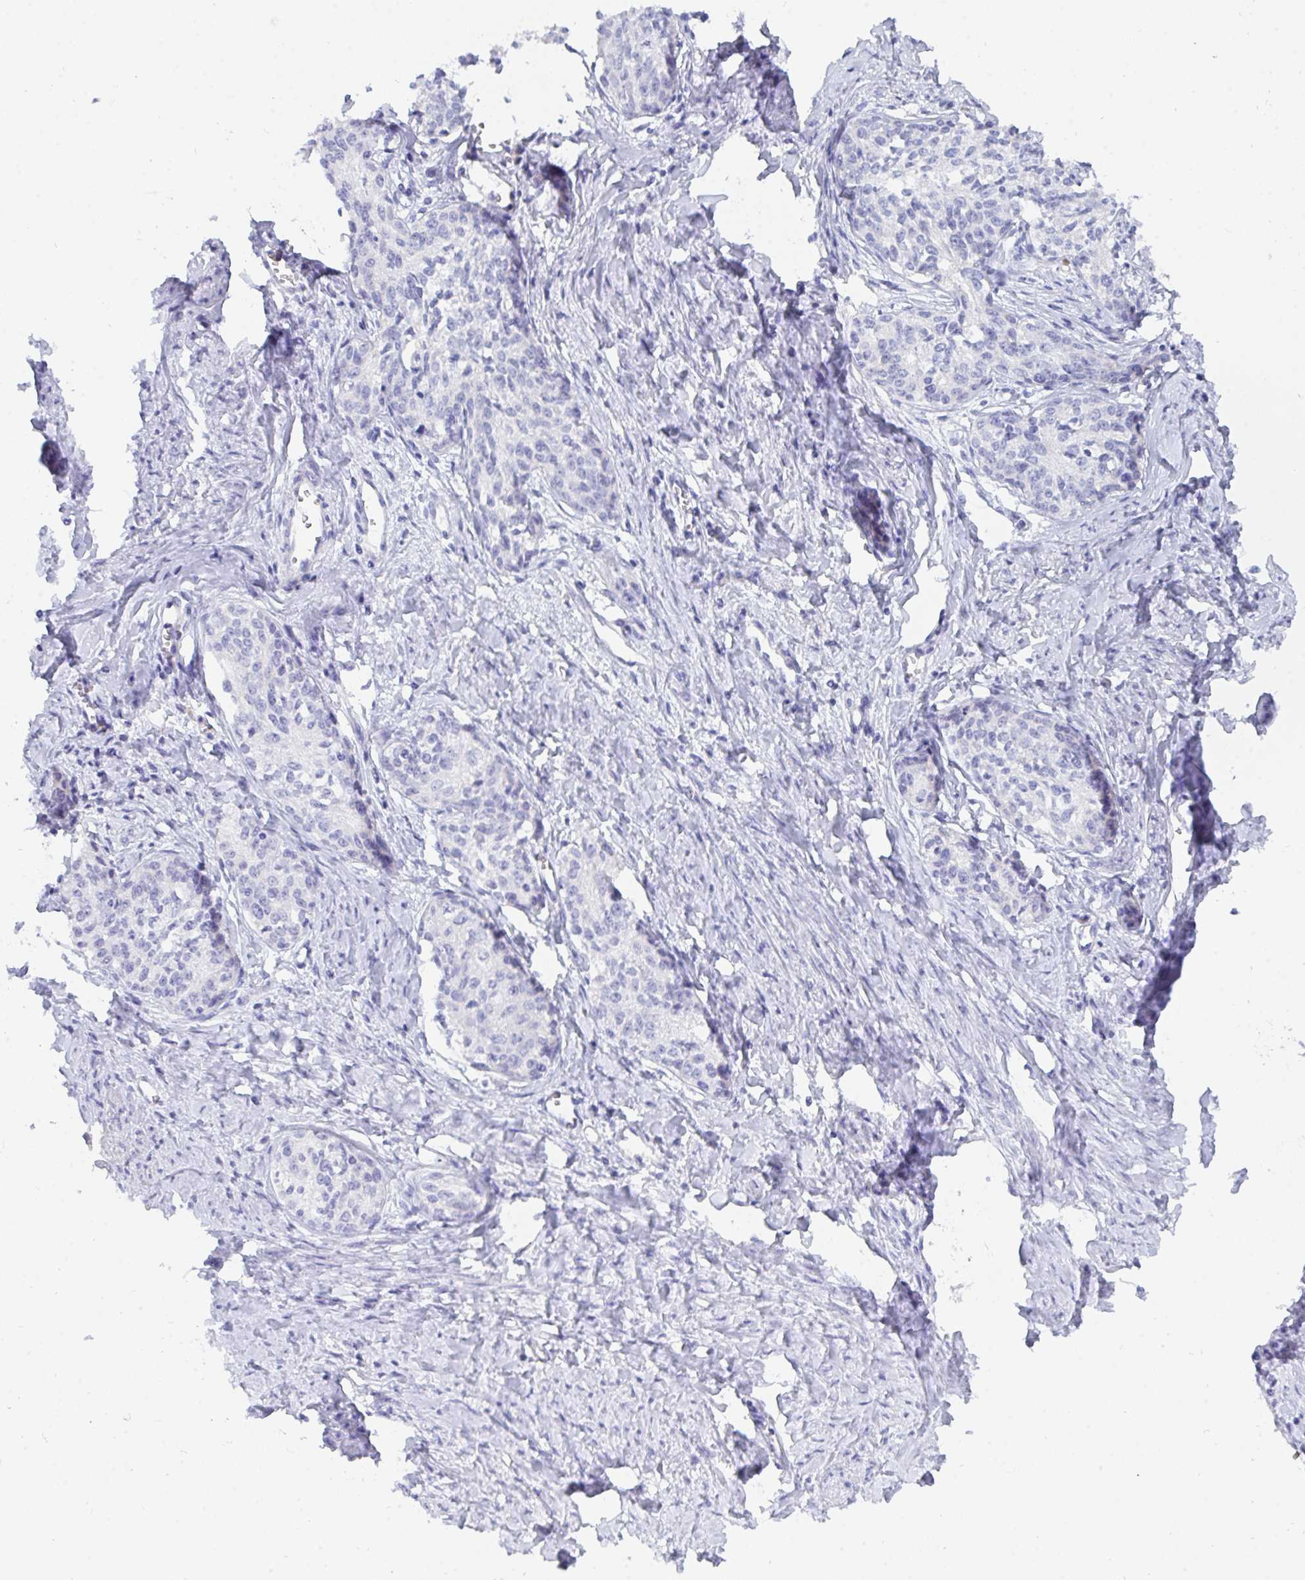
{"staining": {"intensity": "negative", "quantity": "none", "location": "none"}, "tissue": "cervical cancer", "cell_type": "Tumor cells", "image_type": "cancer", "snomed": [{"axis": "morphology", "description": "Squamous cell carcinoma, NOS"}, {"axis": "morphology", "description": "Adenocarcinoma, NOS"}, {"axis": "topography", "description": "Cervix"}], "caption": "IHC photomicrograph of neoplastic tissue: cervical cancer (squamous cell carcinoma) stained with DAB exhibits no significant protein positivity in tumor cells.", "gene": "MROH2B", "patient": {"sex": "female", "age": 52}}